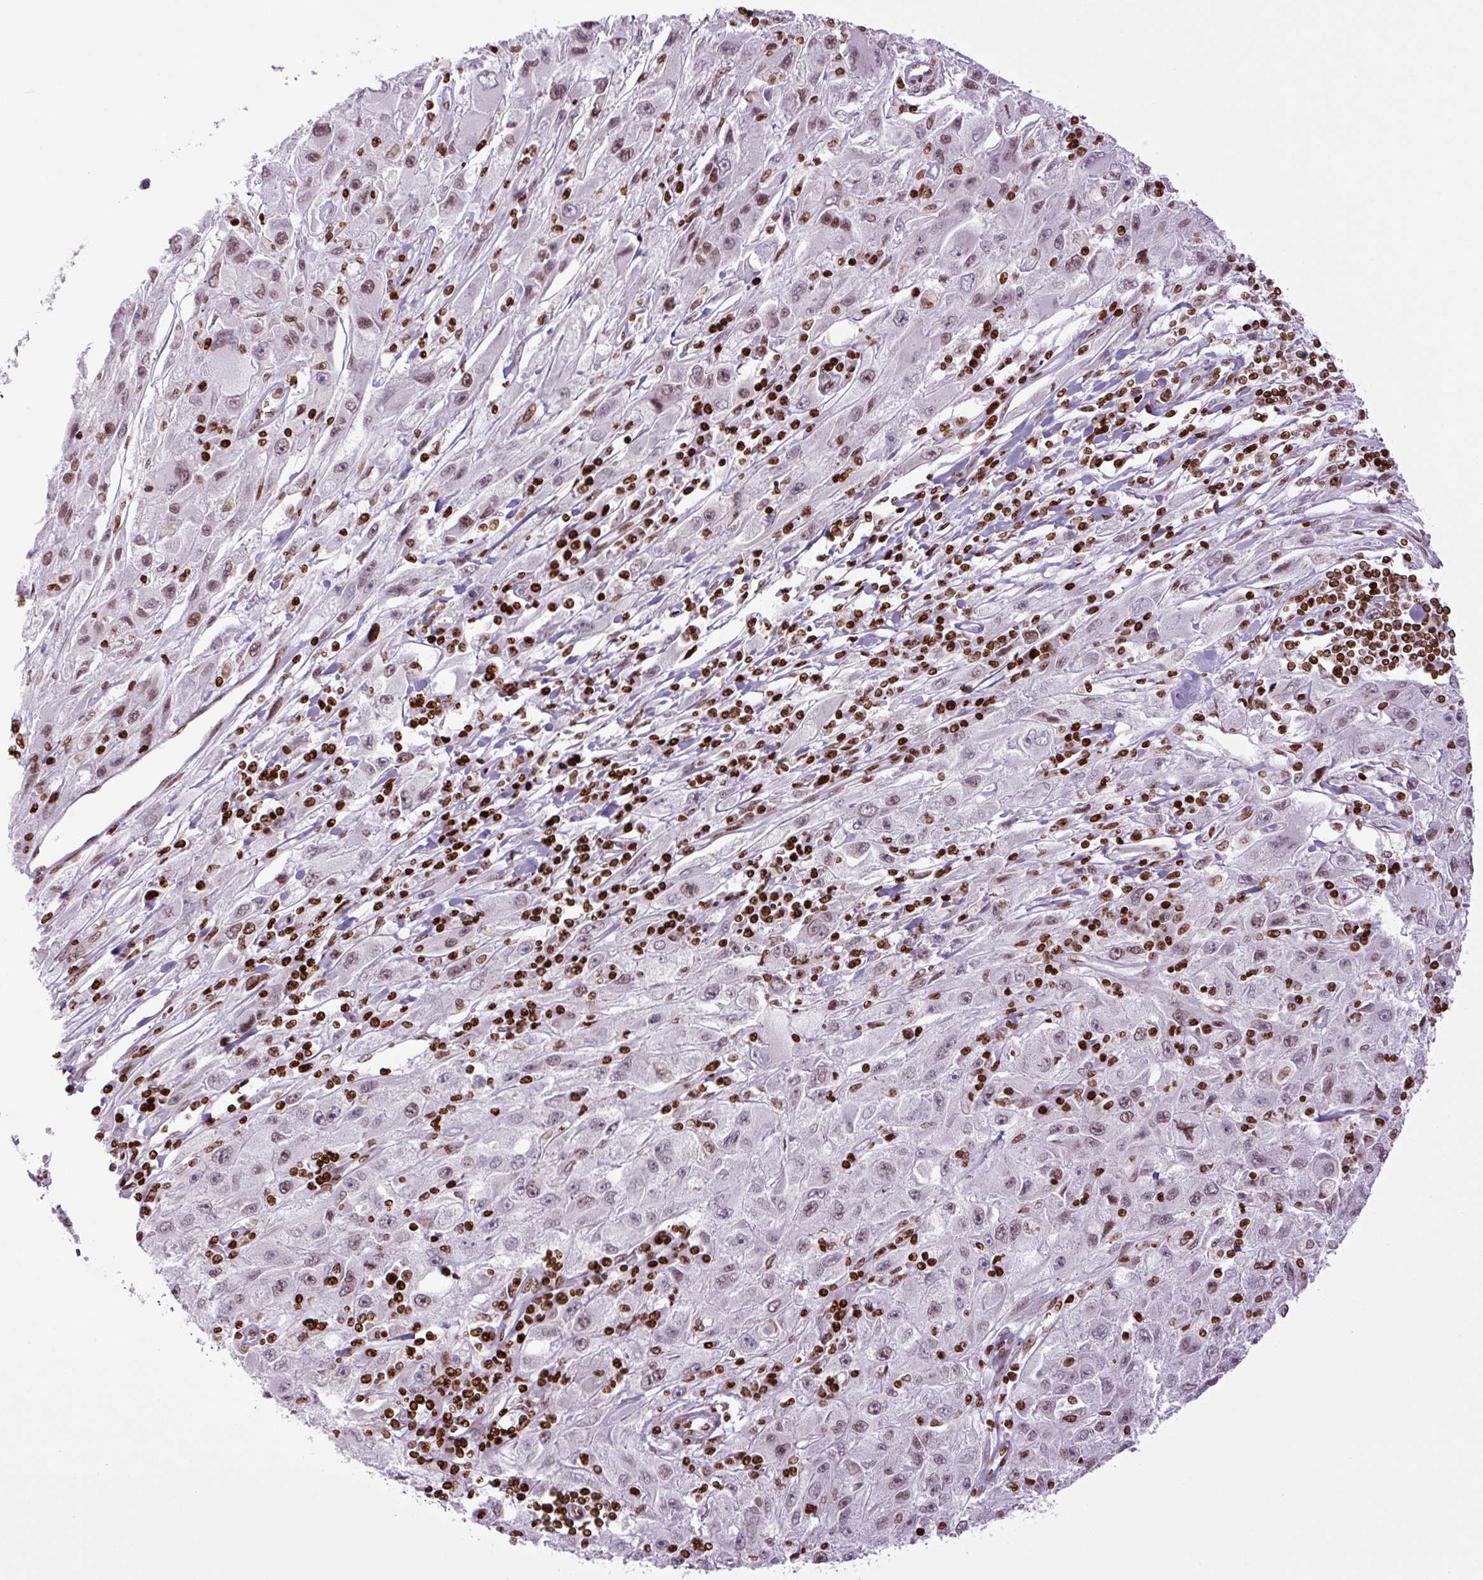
{"staining": {"intensity": "moderate", "quantity": "<25%", "location": "nuclear"}, "tissue": "melanoma", "cell_type": "Tumor cells", "image_type": "cancer", "snomed": [{"axis": "morphology", "description": "Malignant melanoma, Metastatic site"}, {"axis": "topography", "description": "Skin"}], "caption": "Human malignant melanoma (metastatic site) stained with a protein marker exhibits moderate staining in tumor cells.", "gene": "H1-3", "patient": {"sex": "male", "age": 53}}